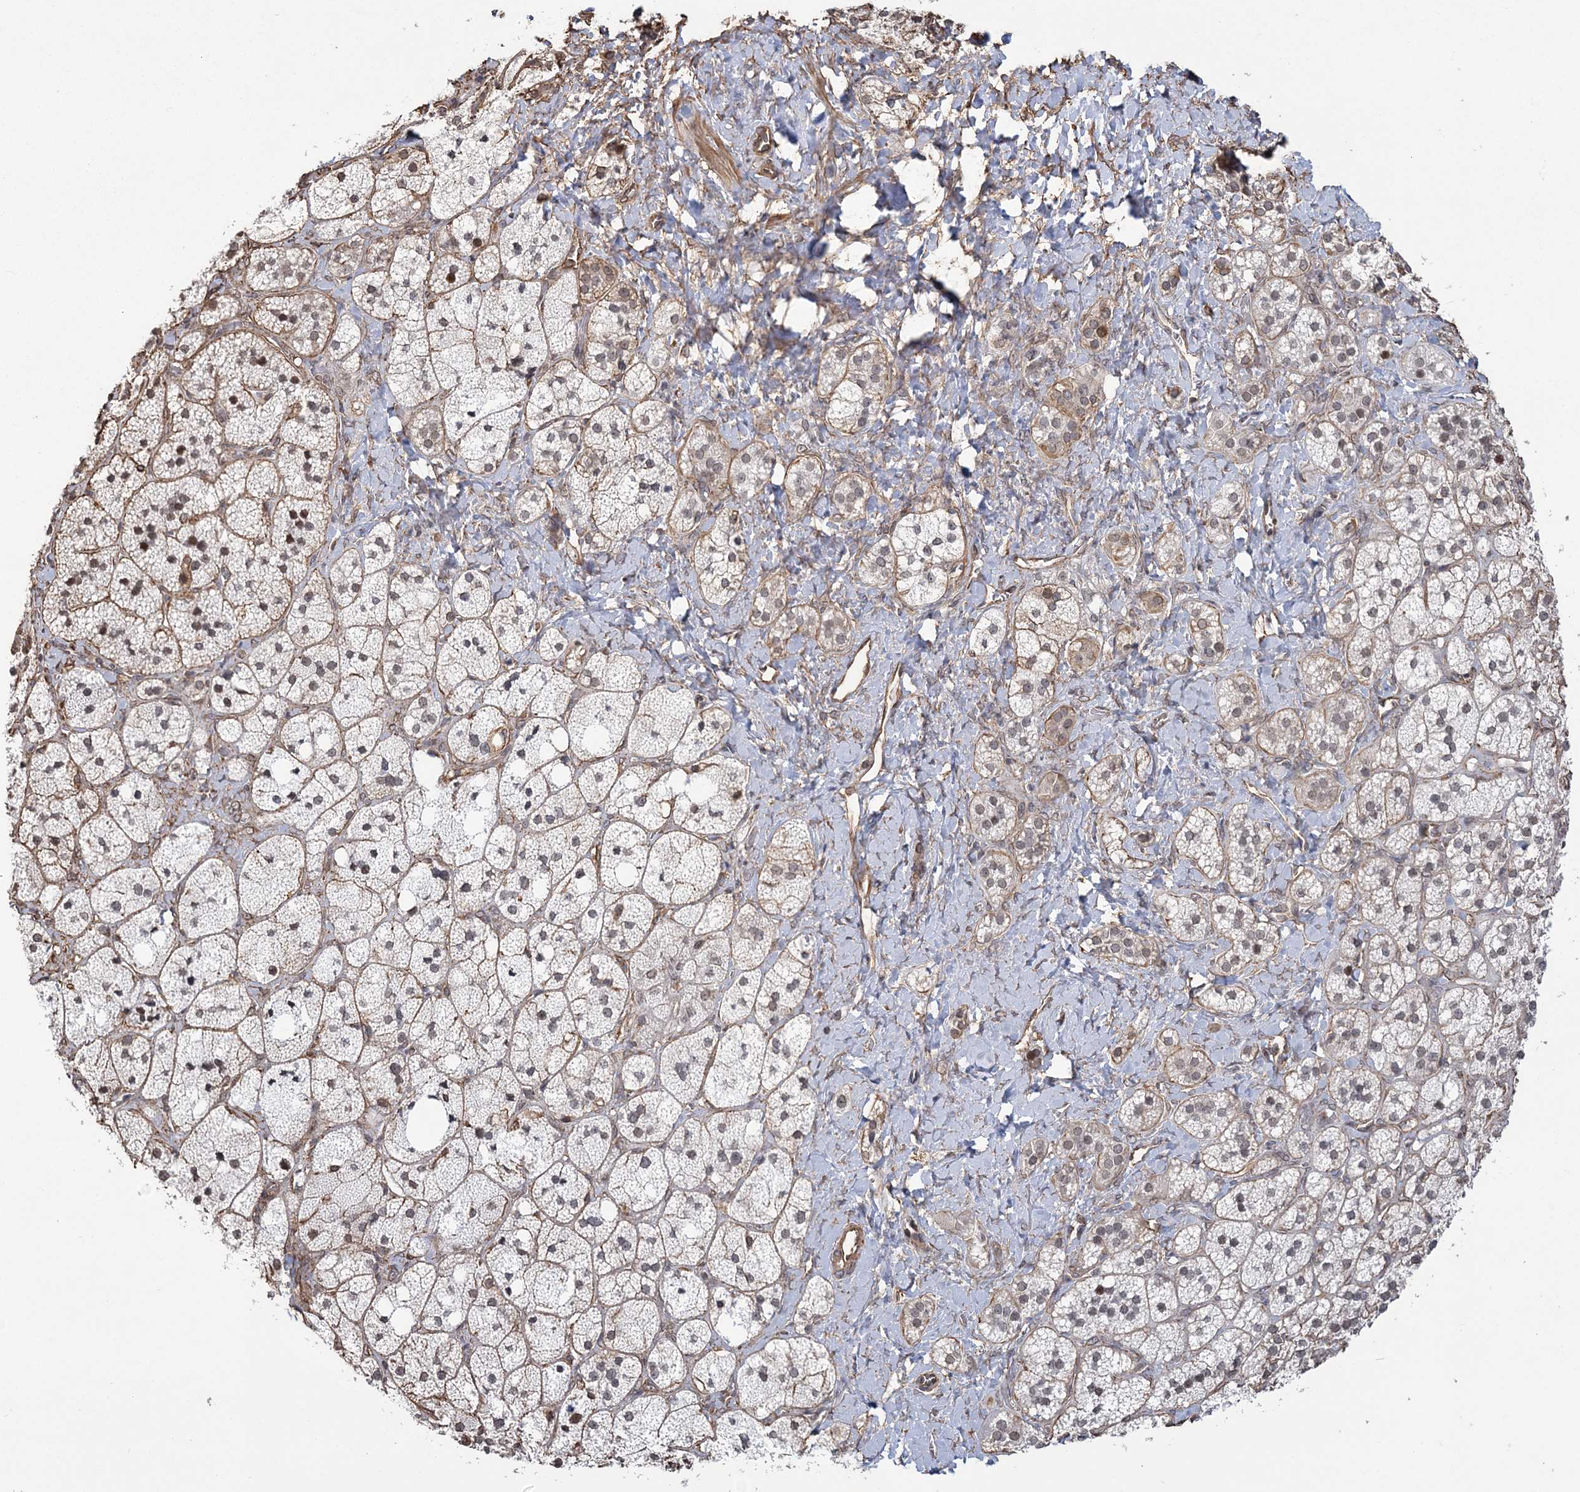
{"staining": {"intensity": "moderate", "quantity": "25%-75%", "location": "nuclear"}, "tissue": "adrenal gland", "cell_type": "Glandular cells", "image_type": "normal", "snomed": [{"axis": "morphology", "description": "Normal tissue, NOS"}, {"axis": "topography", "description": "Adrenal gland"}], "caption": "The image exhibits immunohistochemical staining of benign adrenal gland. There is moderate nuclear expression is identified in approximately 25%-75% of glandular cells.", "gene": "ATP11B", "patient": {"sex": "male", "age": 61}}